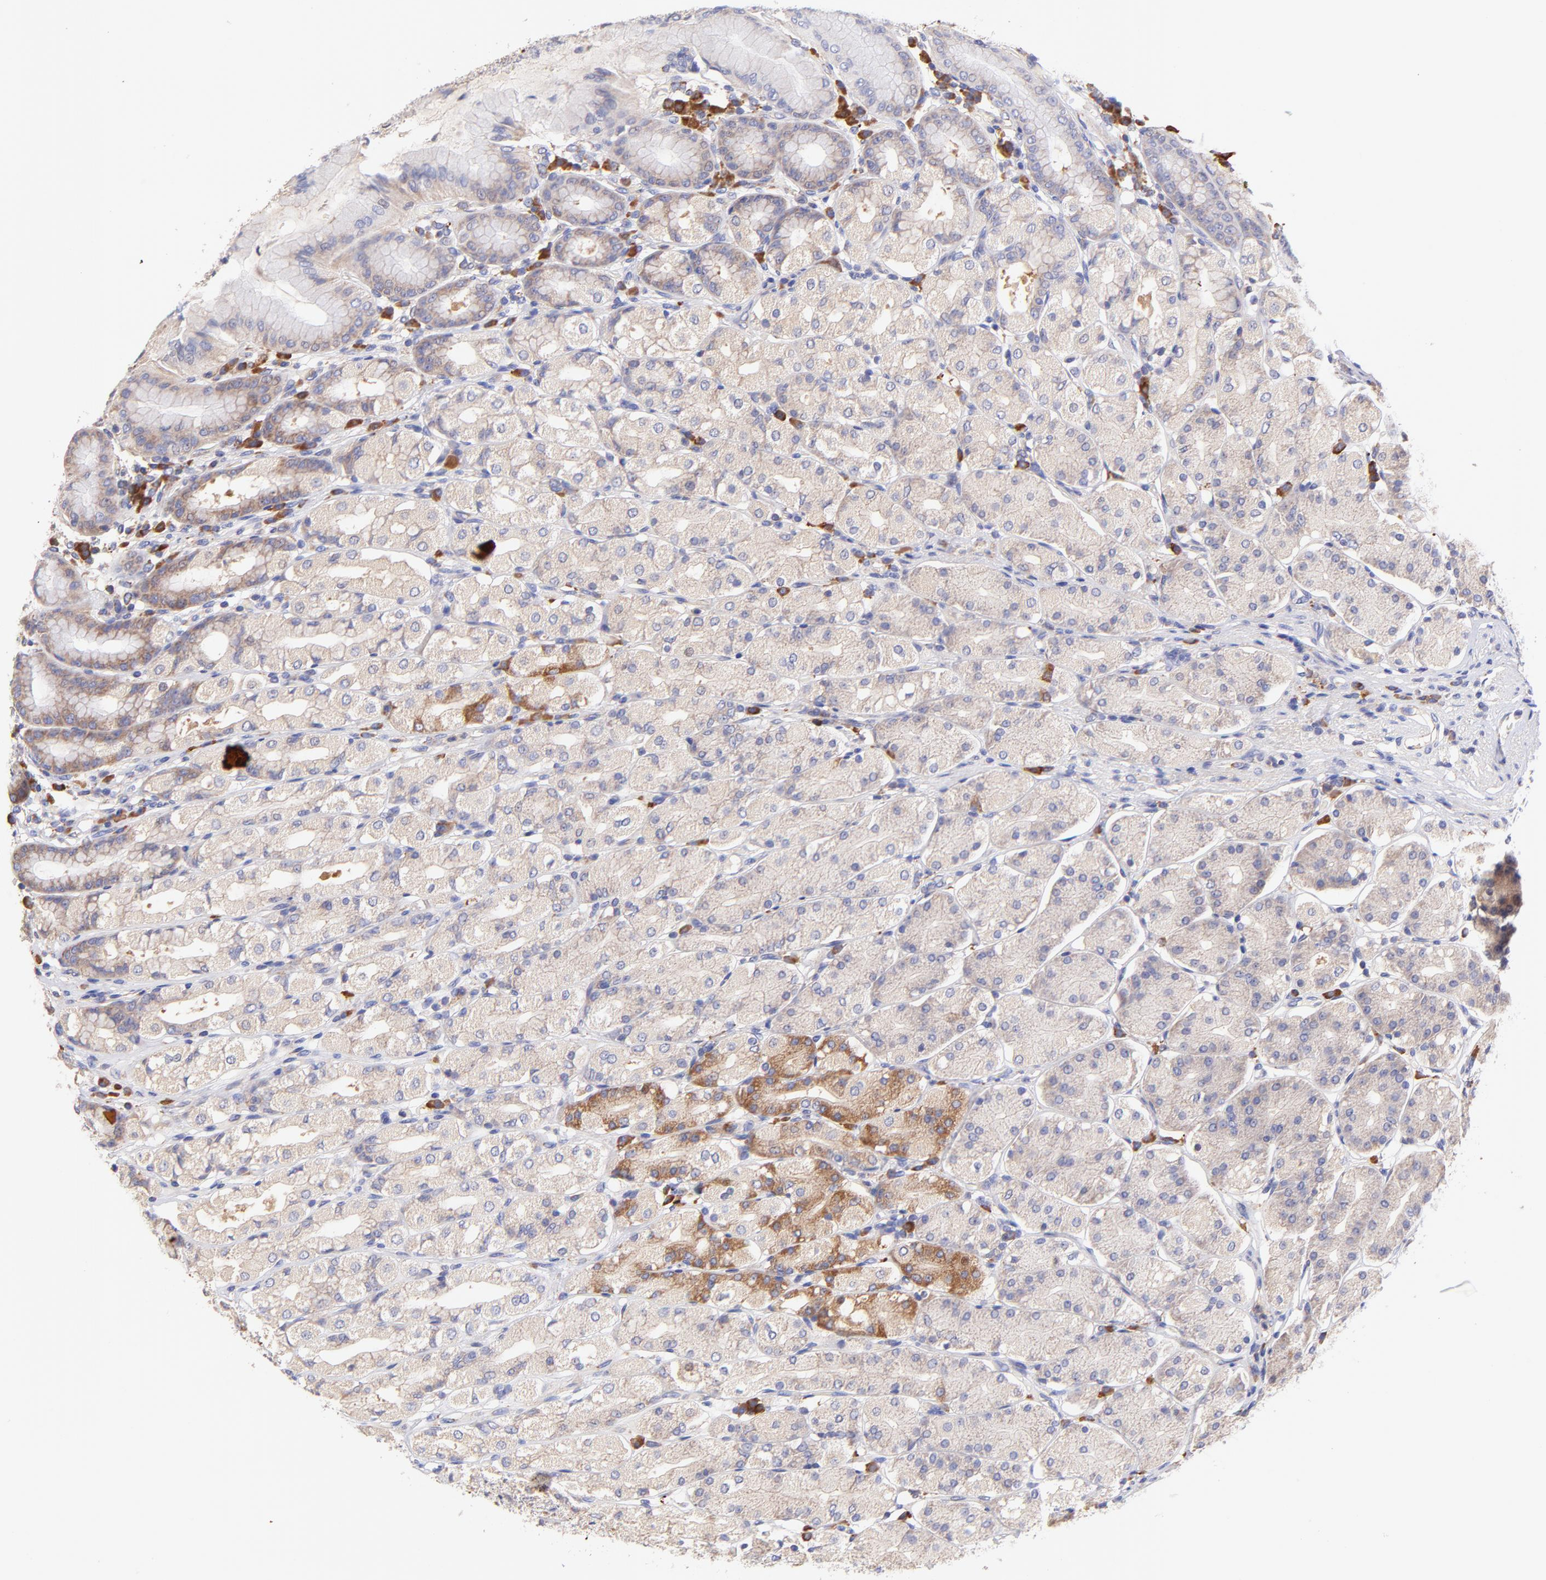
{"staining": {"intensity": "moderate", "quantity": "<25%", "location": "cytoplasmic/membranous"}, "tissue": "stomach", "cell_type": "Glandular cells", "image_type": "normal", "snomed": [{"axis": "morphology", "description": "Normal tissue, NOS"}, {"axis": "topography", "description": "Stomach, upper"}], "caption": "Immunohistochemistry (IHC) (DAB (3,3'-diaminobenzidine)) staining of unremarkable human stomach shows moderate cytoplasmic/membranous protein positivity in about <25% of glandular cells.", "gene": "PREX1", "patient": {"sex": "male", "age": 68}}